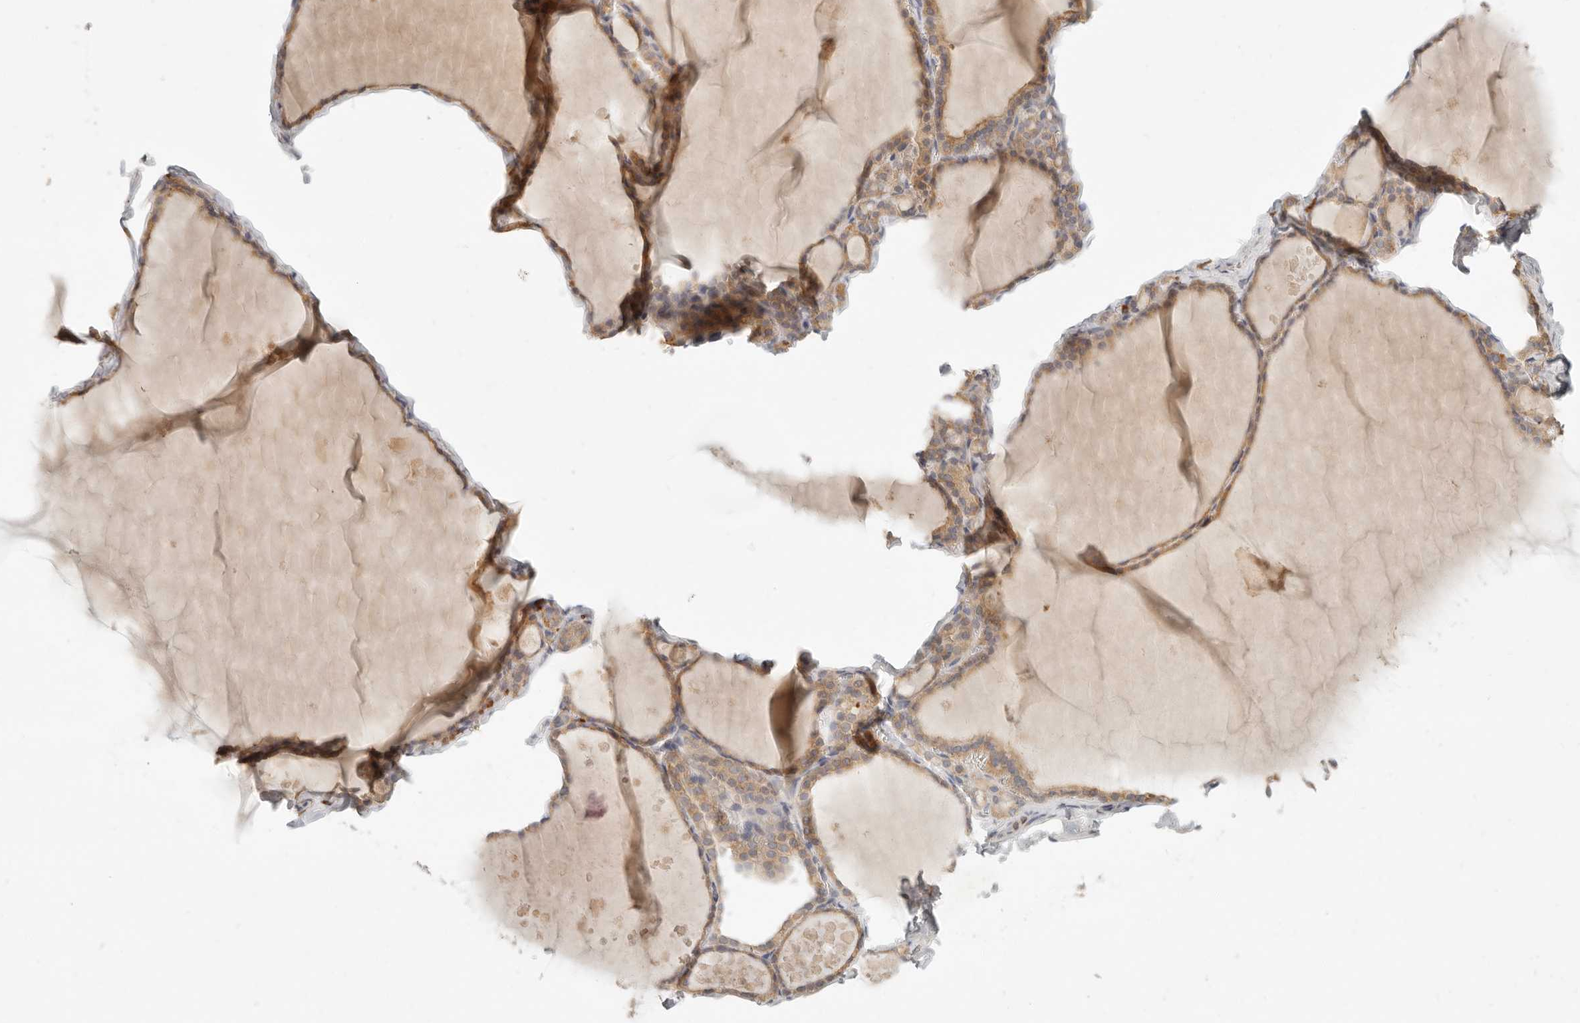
{"staining": {"intensity": "moderate", "quantity": ">75%", "location": "cytoplasmic/membranous"}, "tissue": "thyroid gland", "cell_type": "Glandular cells", "image_type": "normal", "snomed": [{"axis": "morphology", "description": "Normal tissue, NOS"}, {"axis": "topography", "description": "Thyroid gland"}], "caption": "About >75% of glandular cells in benign thyroid gland exhibit moderate cytoplasmic/membranous protein expression as visualized by brown immunohistochemical staining.", "gene": "PABPC4", "patient": {"sex": "male", "age": 56}}